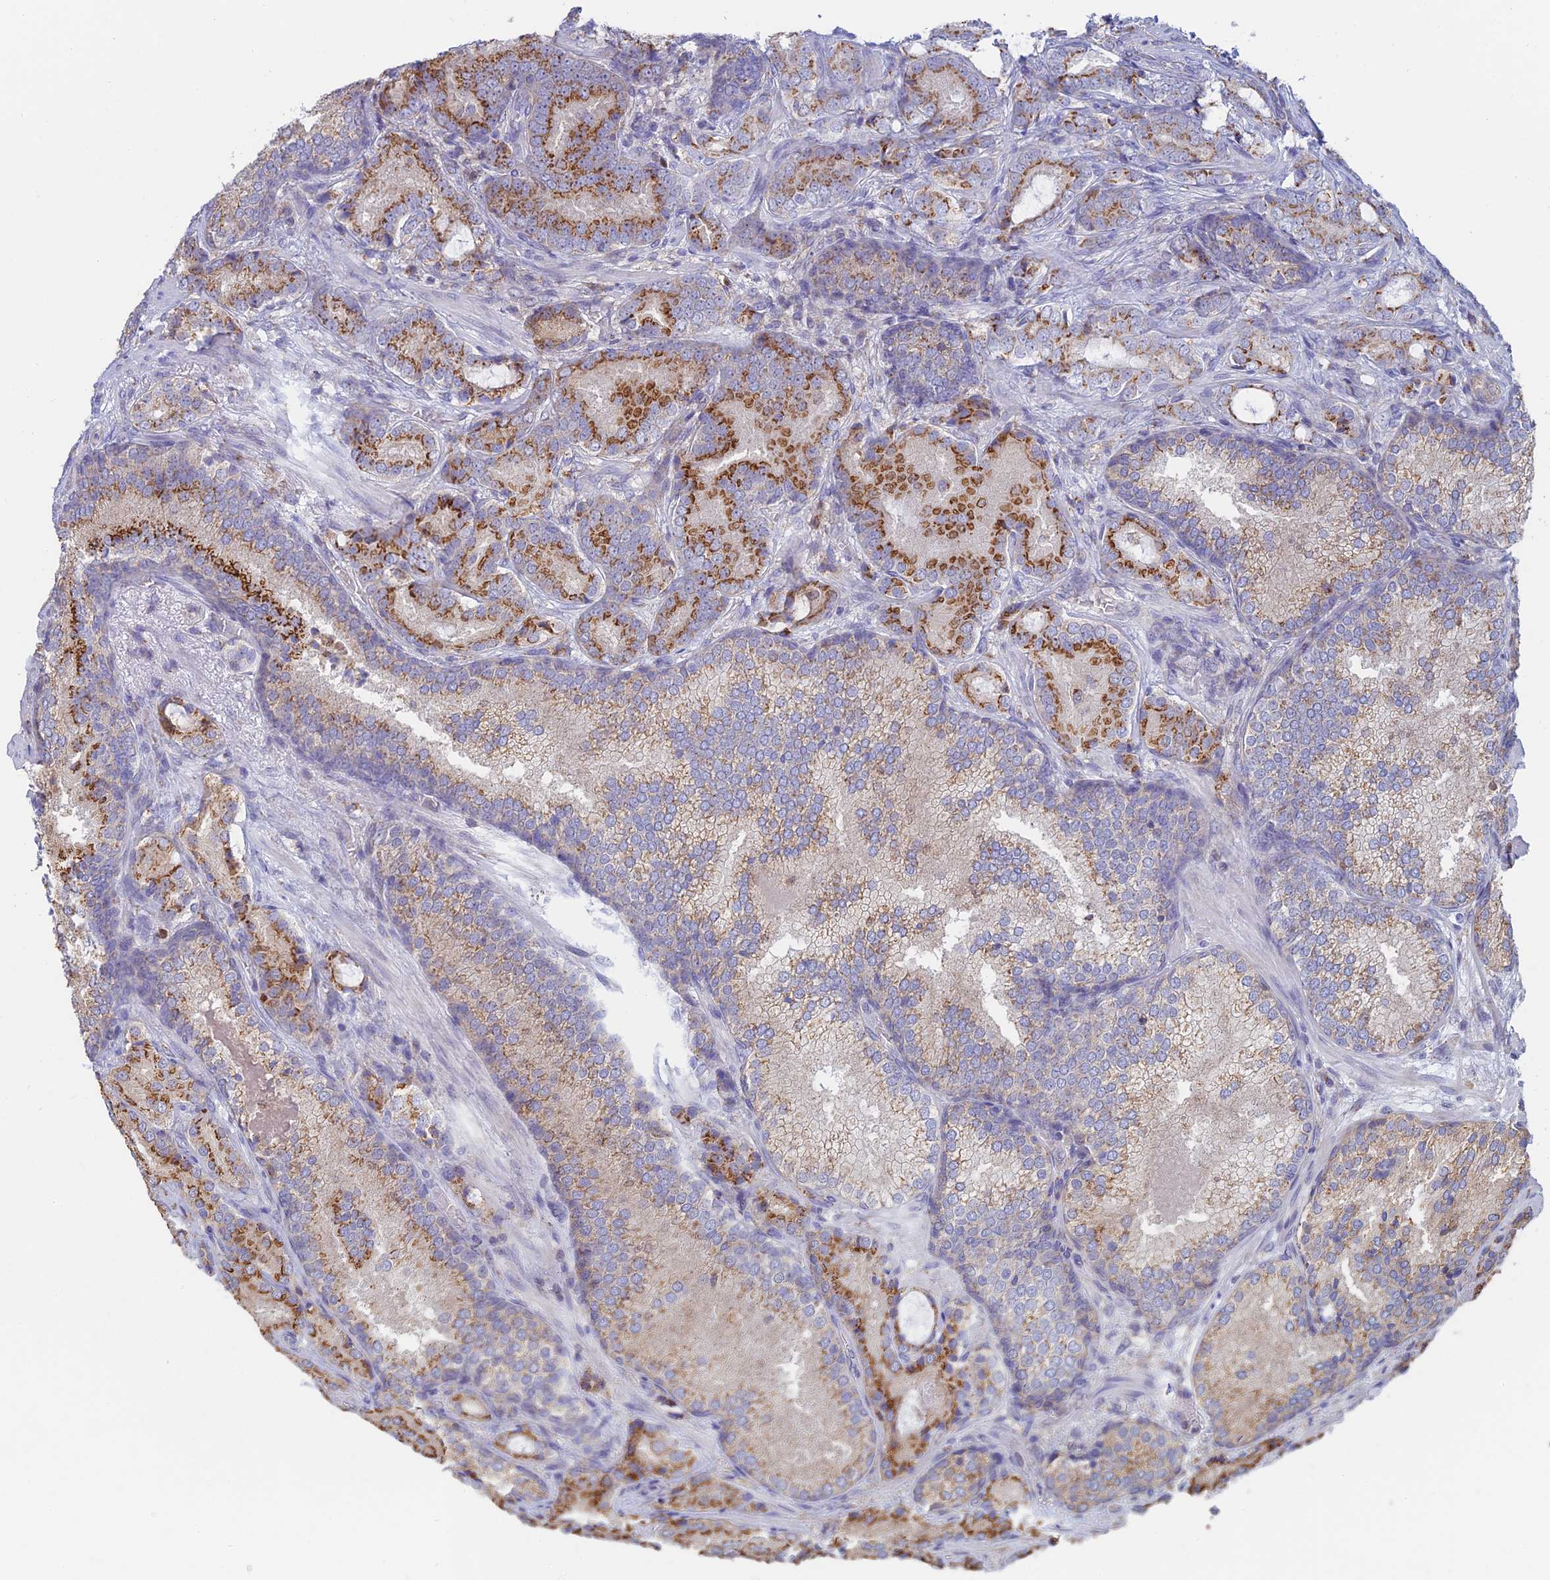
{"staining": {"intensity": "moderate", "quantity": ">75%", "location": "cytoplasmic/membranous"}, "tissue": "prostate cancer", "cell_type": "Tumor cells", "image_type": "cancer", "snomed": [{"axis": "morphology", "description": "Adenocarcinoma, Low grade"}, {"axis": "topography", "description": "Prostate"}], "caption": "Brown immunohistochemical staining in human prostate adenocarcinoma (low-grade) displays moderate cytoplasmic/membranous staining in about >75% of tumor cells.", "gene": "HS2ST1", "patient": {"sex": "male", "age": 58}}